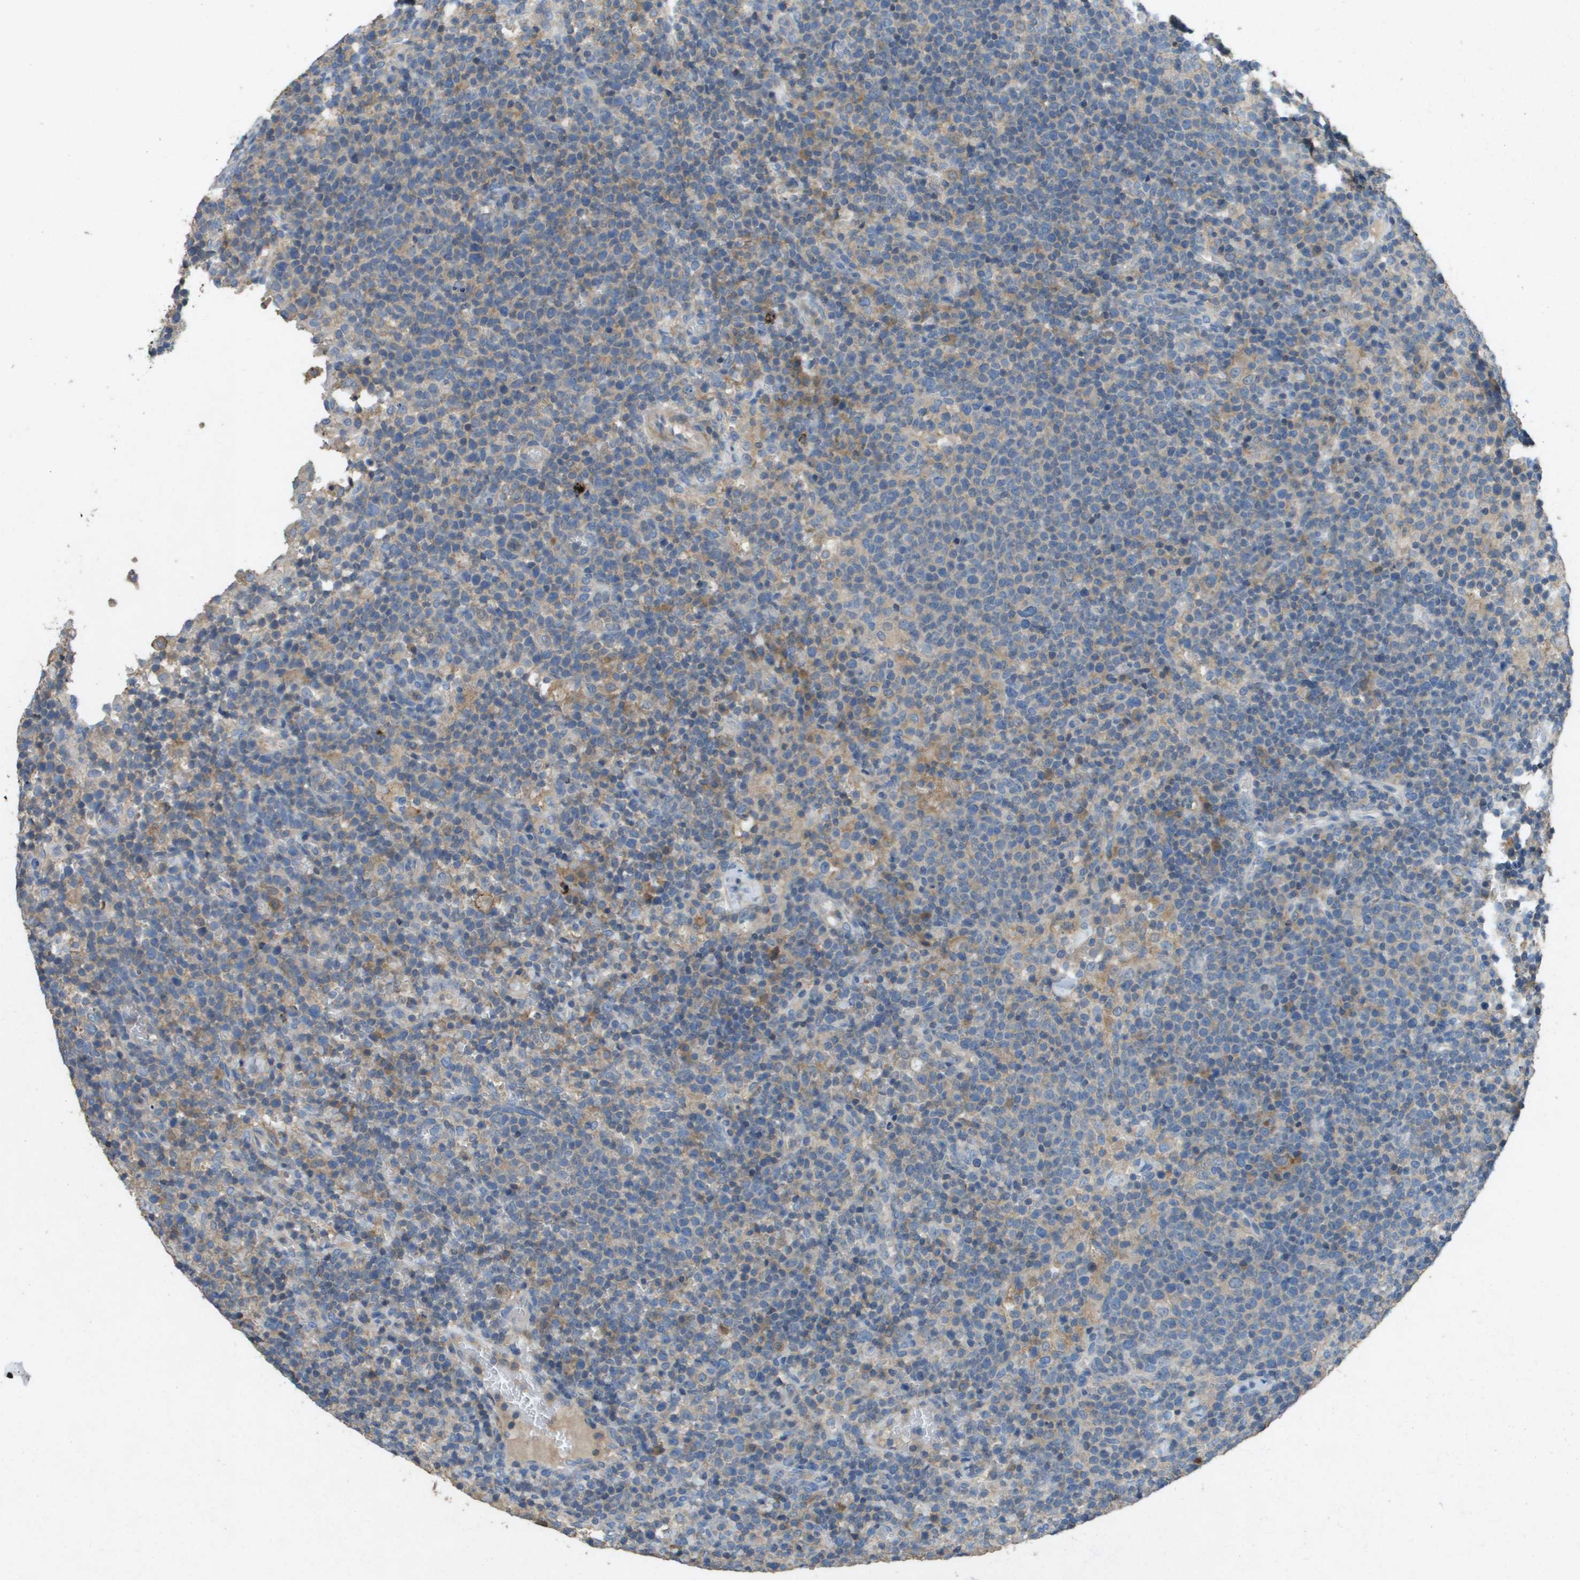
{"staining": {"intensity": "moderate", "quantity": "<25%", "location": "cytoplasmic/membranous"}, "tissue": "lymphoma", "cell_type": "Tumor cells", "image_type": "cancer", "snomed": [{"axis": "morphology", "description": "Malignant lymphoma, non-Hodgkin's type, High grade"}, {"axis": "topography", "description": "Lymph node"}], "caption": "High-power microscopy captured an immunohistochemistry histopathology image of lymphoma, revealing moderate cytoplasmic/membranous positivity in about <25% of tumor cells.", "gene": "CLCA4", "patient": {"sex": "male", "age": 61}}